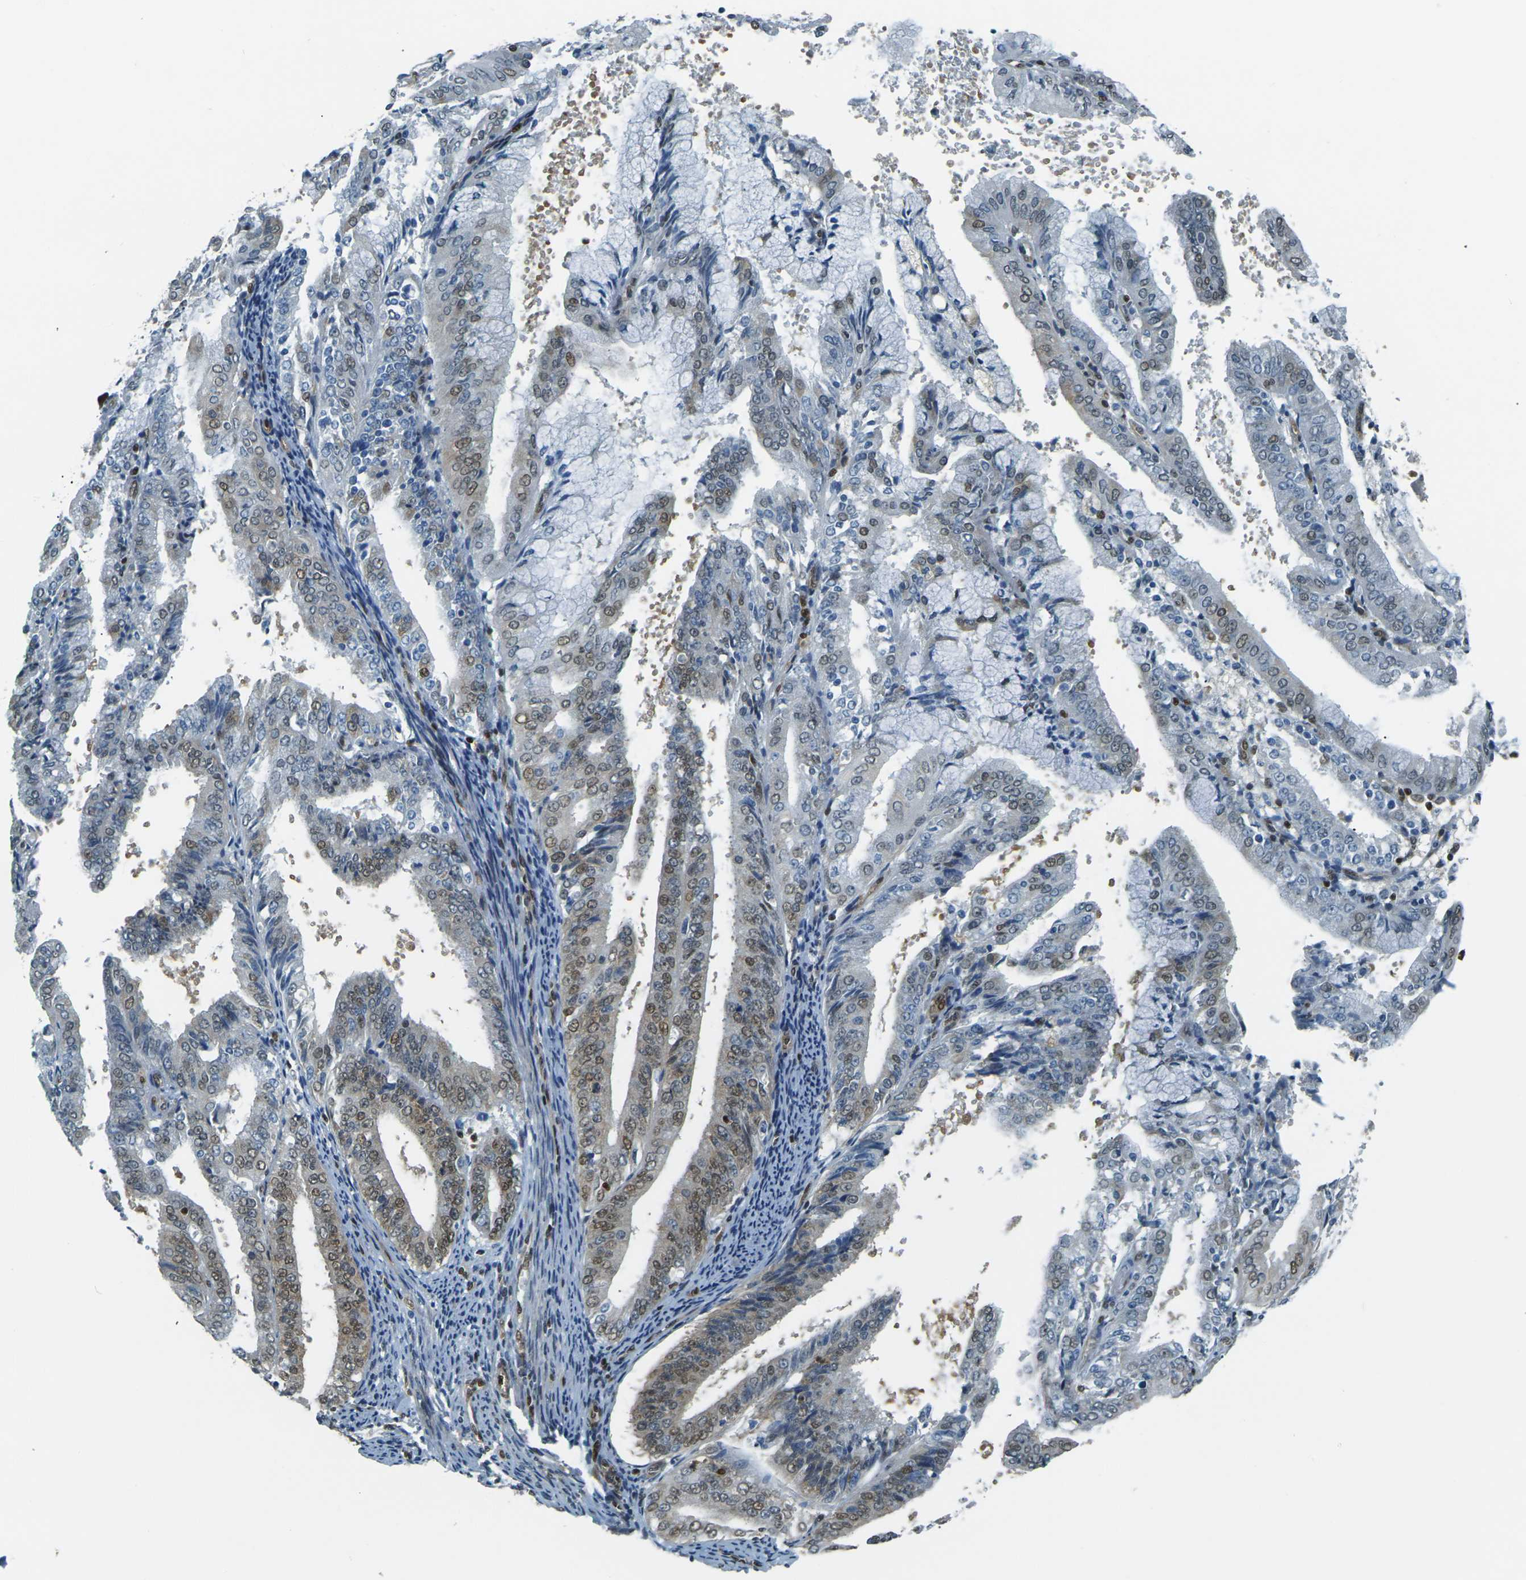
{"staining": {"intensity": "moderate", "quantity": "25%-75%", "location": "nuclear"}, "tissue": "endometrial cancer", "cell_type": "Tumor cells", "image_type": "cancer", "snomed": [{"axis": "morphology", "description": "Adenocarcinoma, NOS"}, {"axis": "topography", "description": "Endometrium"}], "caption": "An image of human endometrial cancer (adenocarcinoma) stained for a protein exhibits moderate nuclear brown staining in tumor cells.", "gene": "NHEJ1", "patient": {"sex": "female", "age": 63}}